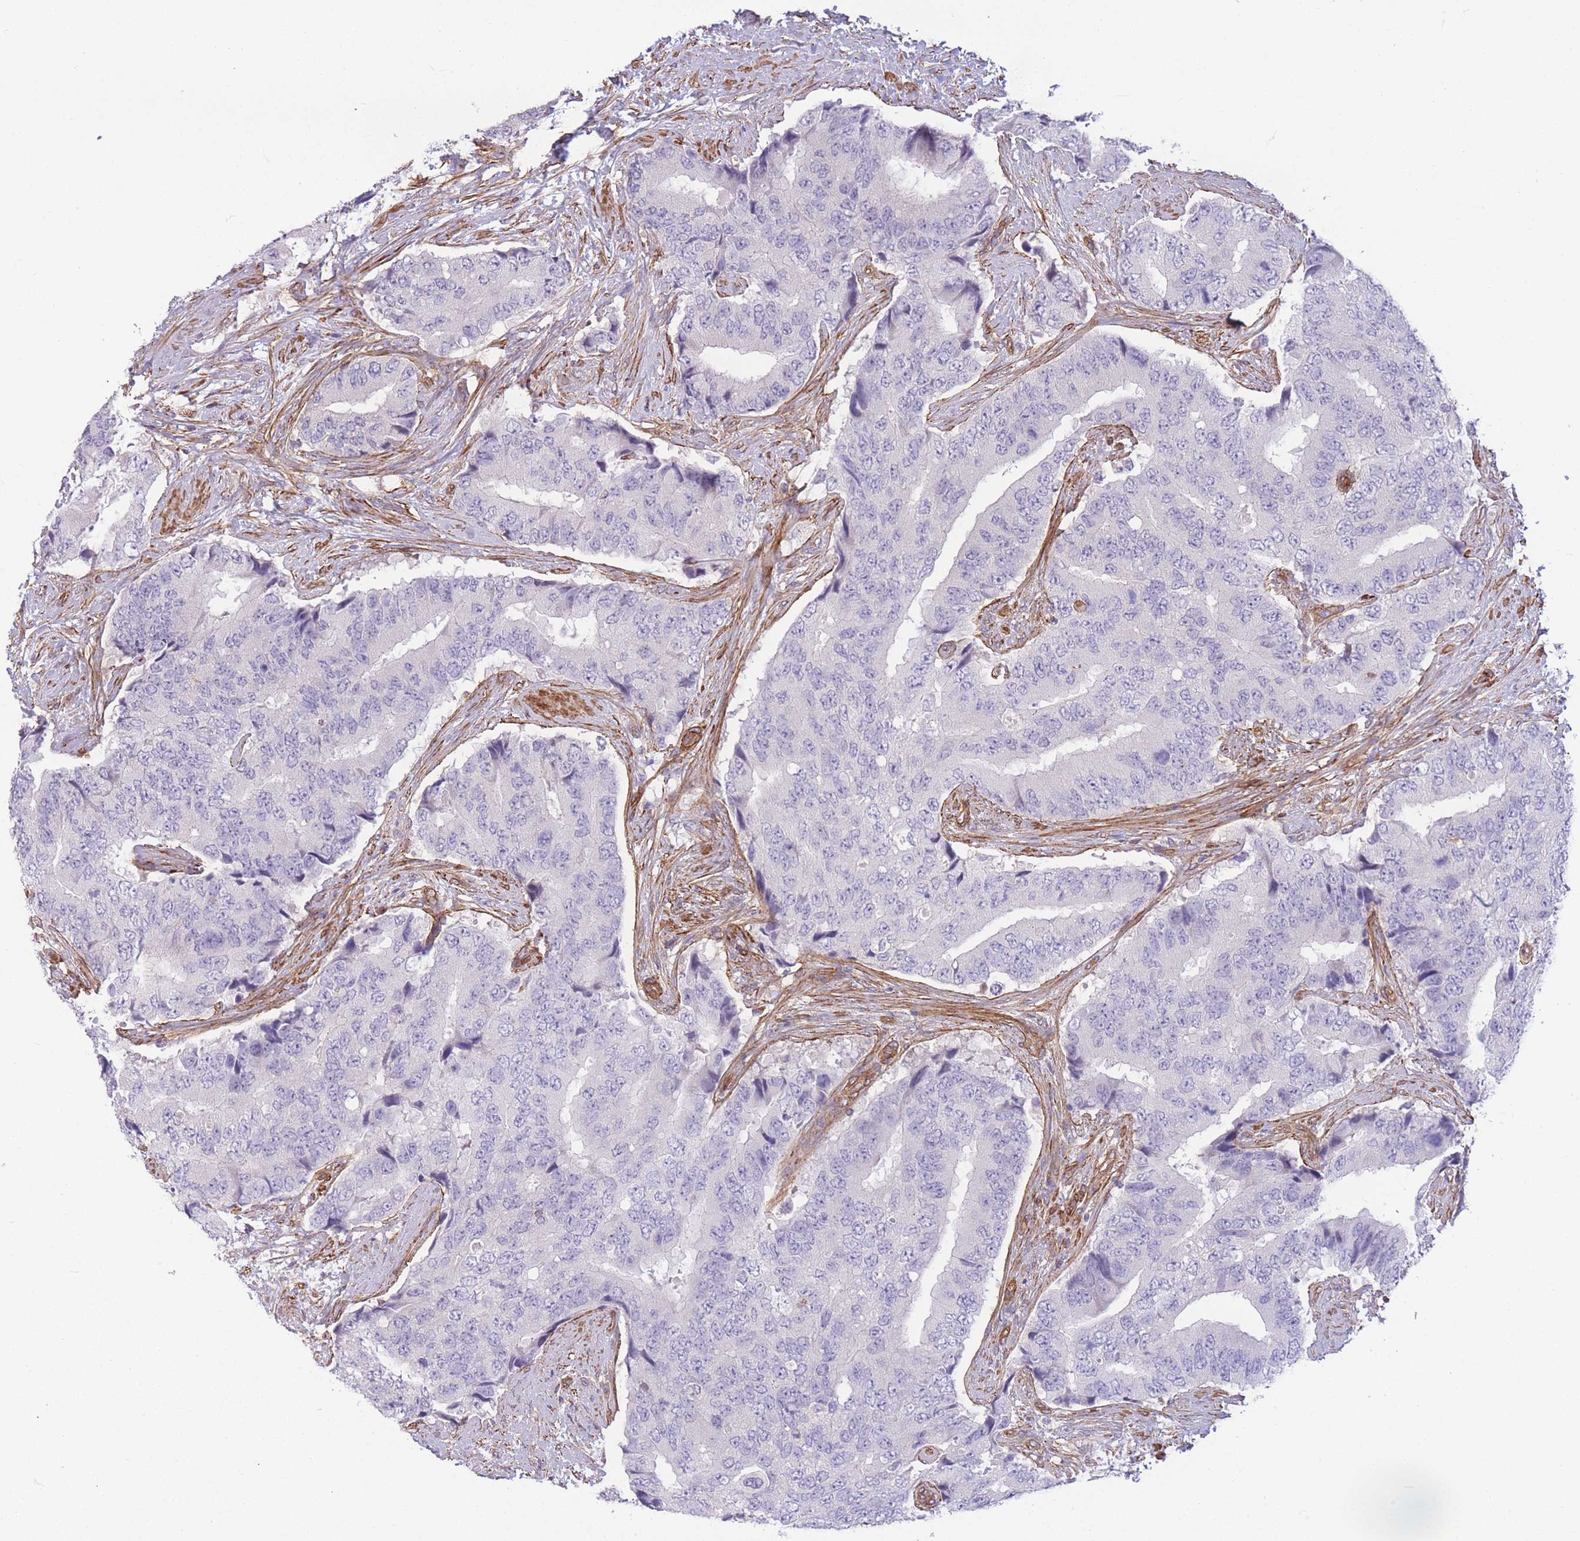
{"staining": {"intensity": "negative", "quantity": "none", "location": "none"}, "tissue": "prostate cancer", "cell_type": "Tumor cells", "image_type": "cancer", "snomed": [{"axis": "morphology", "description": "Adenocarcinoma, High grade"}, {"axis": "topography", "description": "Prostate"}], "caption": "IHC photomicrograph of prostate cancer stained for a protein (brown), which reveals no positivity in tumor cells.", "gene": "CDC25B", "patient": {"sex": "male", "age": 70}}